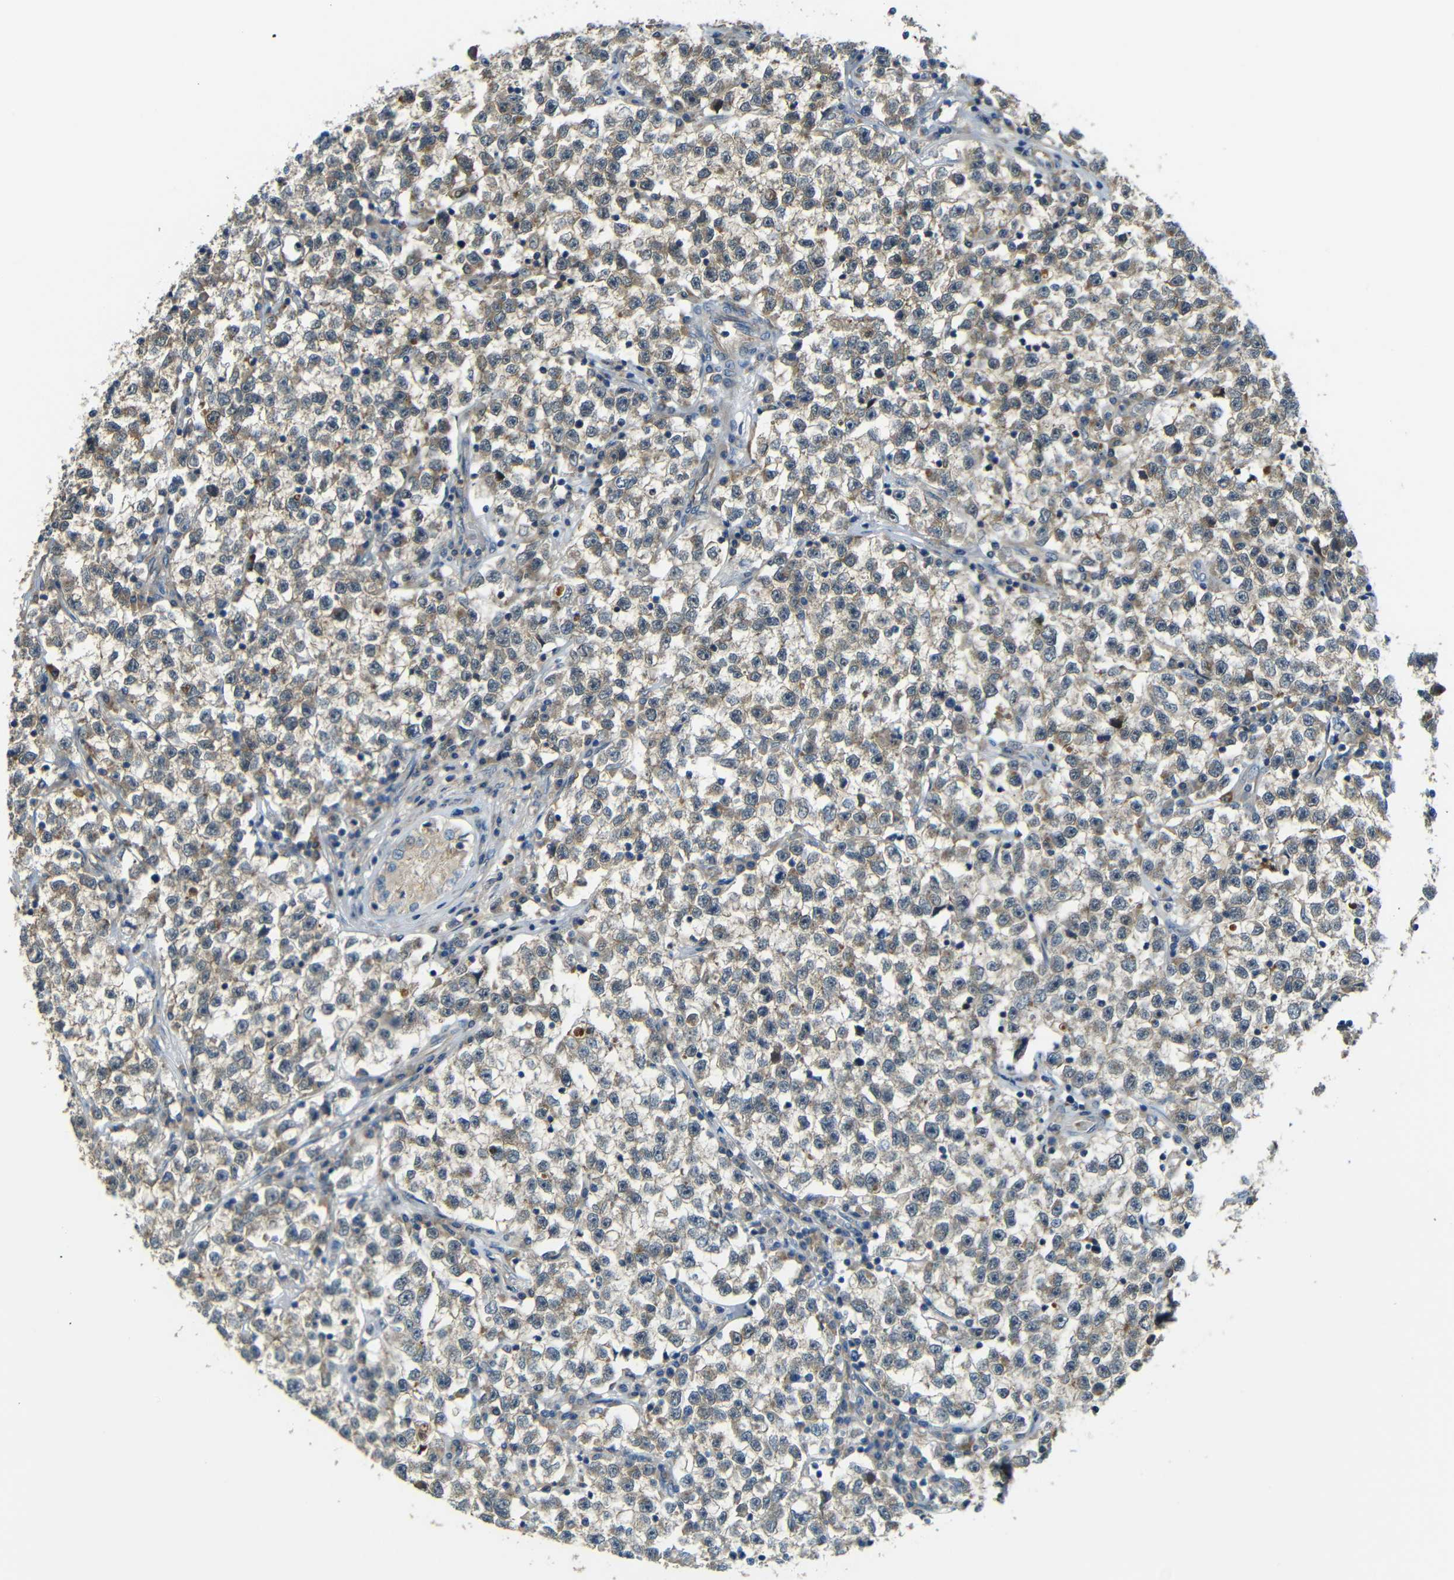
{"staining": {"intensity": "weak", "quantity": "25%-75%", "location": "cytoplasmic/membranous"}, "tissue": "testis cancer", "cell_type": "Tumor cells", "image_type": "cancer", "snomed": [{"axis": "morphology", "description": "Seminoma, NOS"}, {"axis": "topography", "description": "Testis"}], "caption": "Protein expression analysis of testis cancer reveals weak cytoplasmic/membranous expression in approximately 25%-75% of tumor cells. The protein is stained brown, and the nuclei are stained in blue (DAB (3,3'-diaminobenzidine) IHC with brightfield microscopy, high magnification).", "gene": "FNDC3A", "patient": {"sex": "male", "age": 22}}